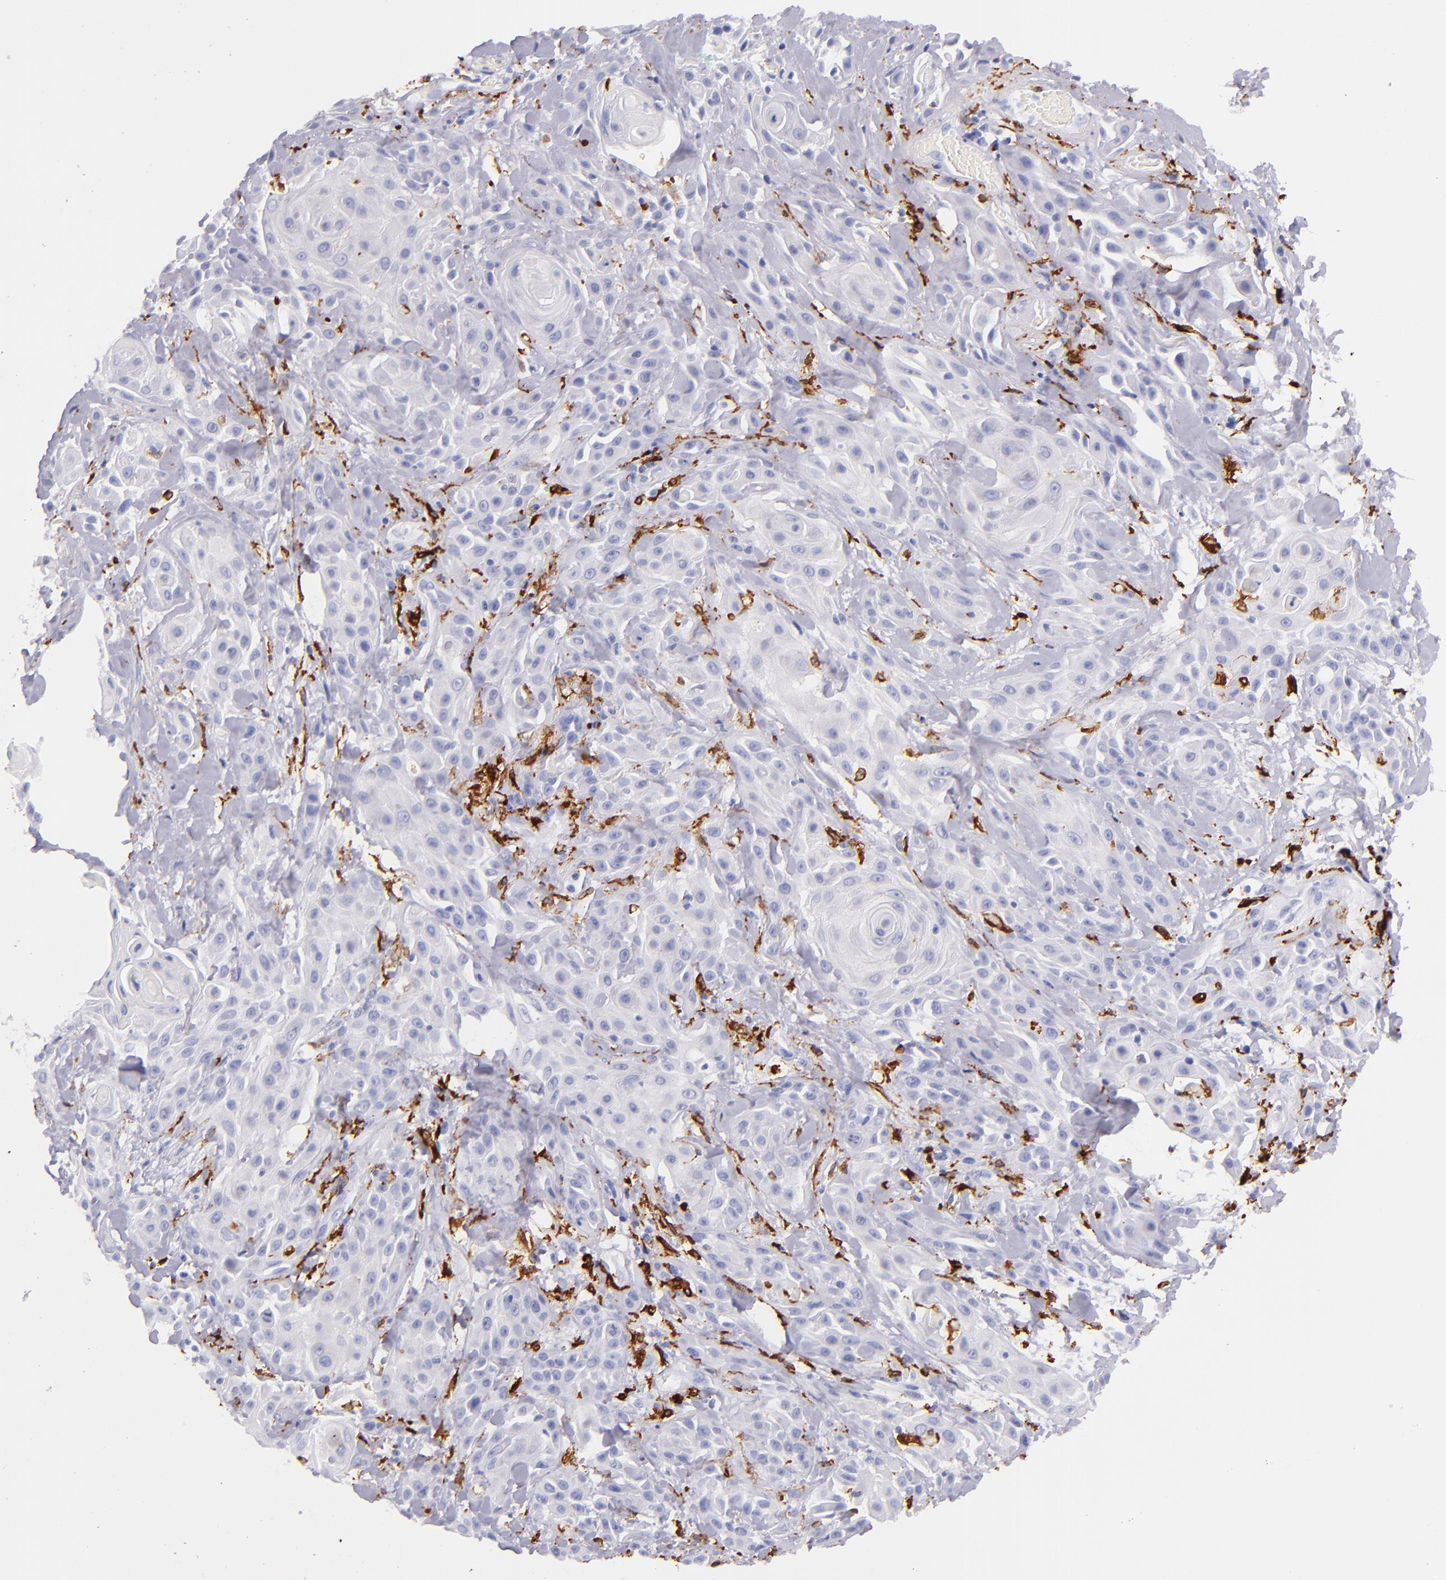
{"staining": {"intensity": "negative", "quantity": "none", "location": "none"}, "tissue": "skin cancer", "cell_type": "Tumor cells", "image_type": "cancer", "snomed": [{"axis": "morphology", "description": "Squamous cell carcinoma, NOS"}, {"axis": "topography", "description": "Skin"}, {"axis": "topography", "description": "Anal"}], "caption": "Skin cancer was stained to show a protein in brown. There is no significant staining in tumor cells. Brightfield microscopy of immunohistochemistry (IHC) stained with DAB (brown) and hematoxylin (blue), captured at high magnification.", "gene": "CD163", "patient": {"sex": "male", "age": 64}}